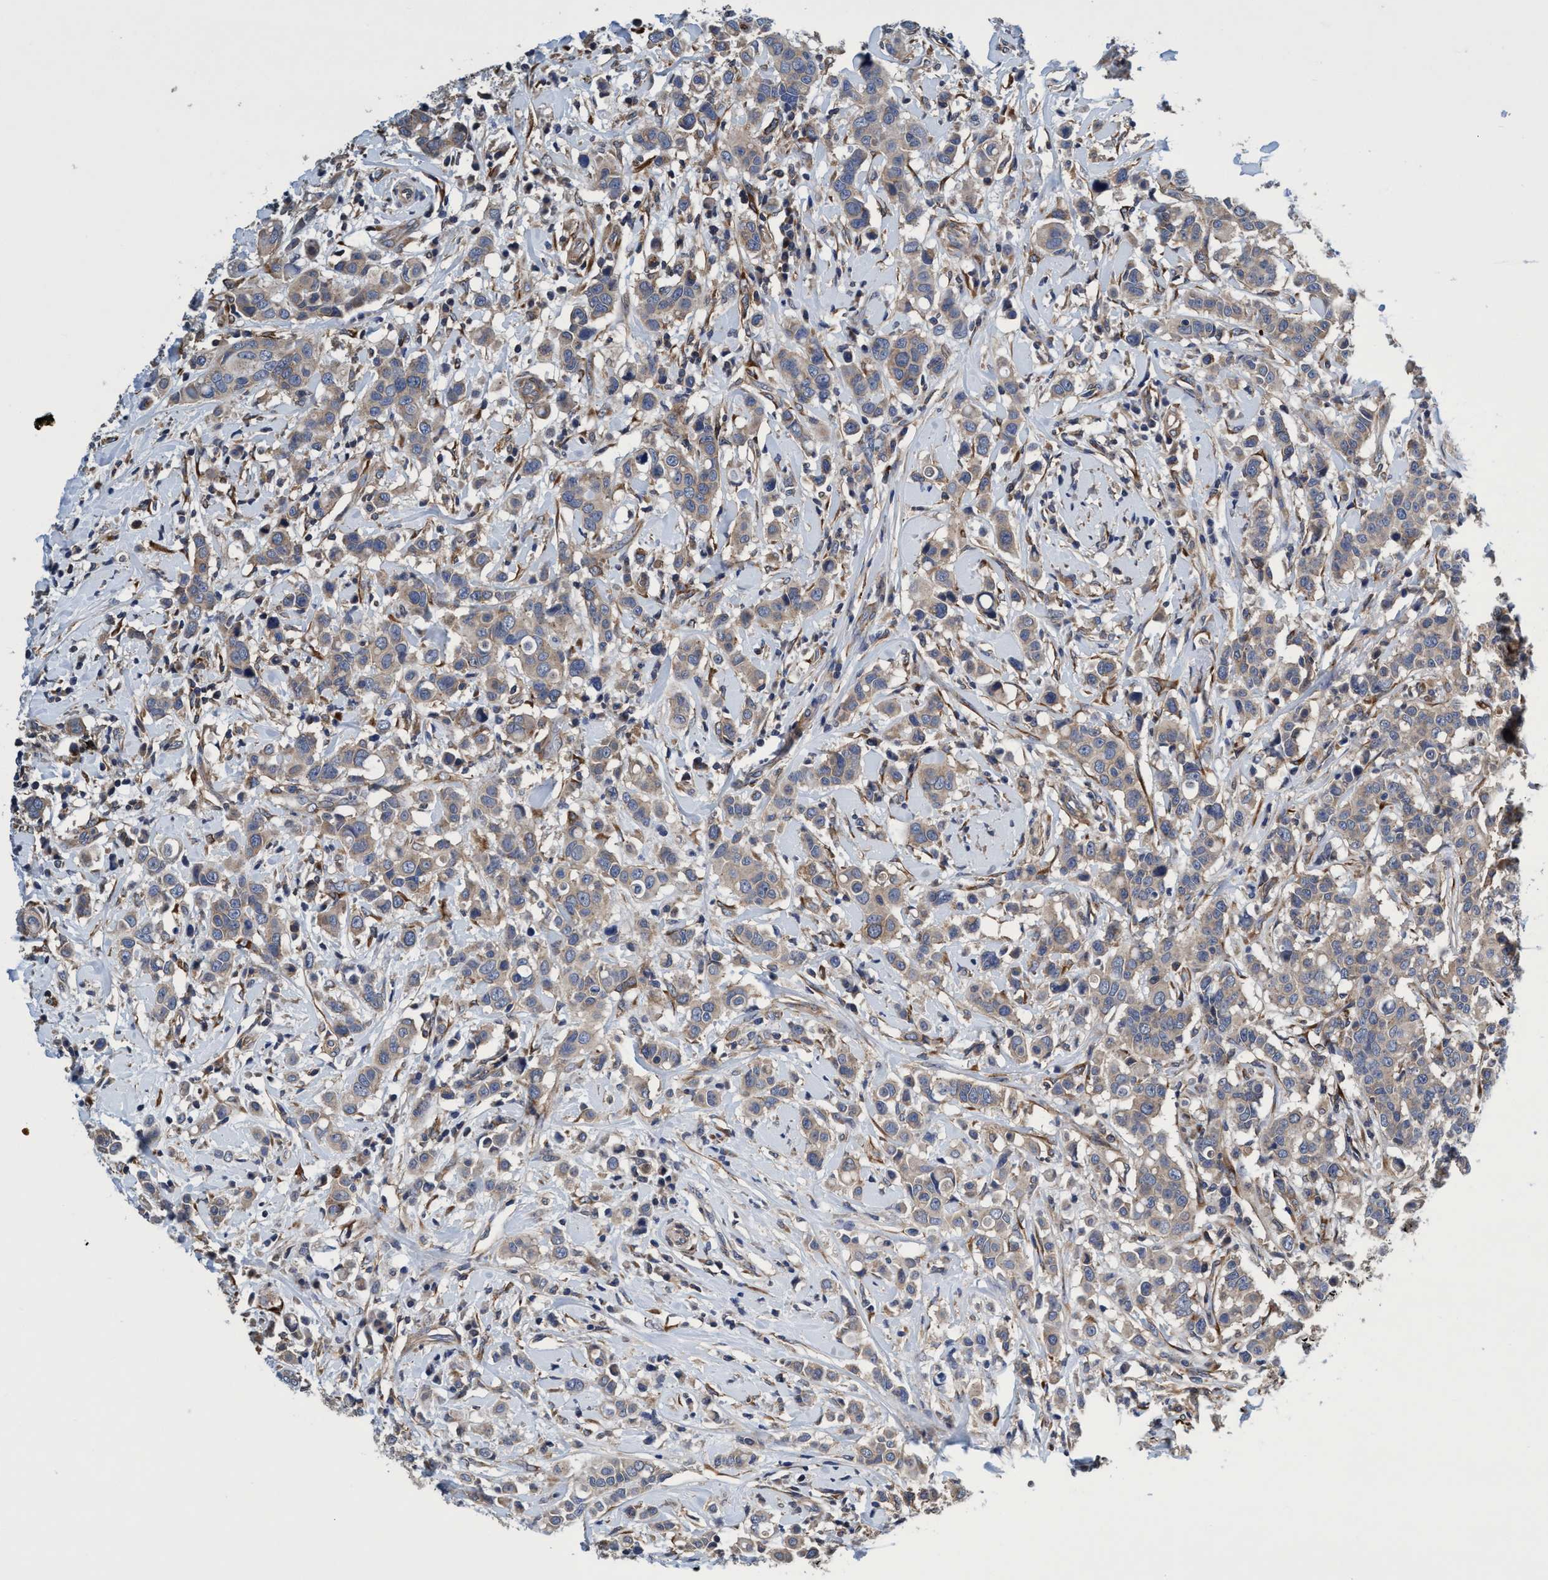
{"staining": {"intensity": "weak", "quantity": ">75%", "location": "cytoplasmic/membranous"}, "tissue": "breast cancer", "cell_type": "Tumor cells", "image_type": "cancer", "snomed": [{"axis": "morphology", "description": "Duct carcinoma"}, {"axis": "topography", "description": "Breast"}], "caption": "Immunohistochemistry (IHC) image of neoplastic tissue: human breast cancer (invasive ductal carcinoma) stained using immunohistochemistry displays low levels of weak protein expression localized specifically in the cytoplasmic/membranous of tumor cells, appearing as a cytoplasmic/membranous brown color.", "gene": "CALCOCO2", "patient": {"sex": "female", "age": 27}}